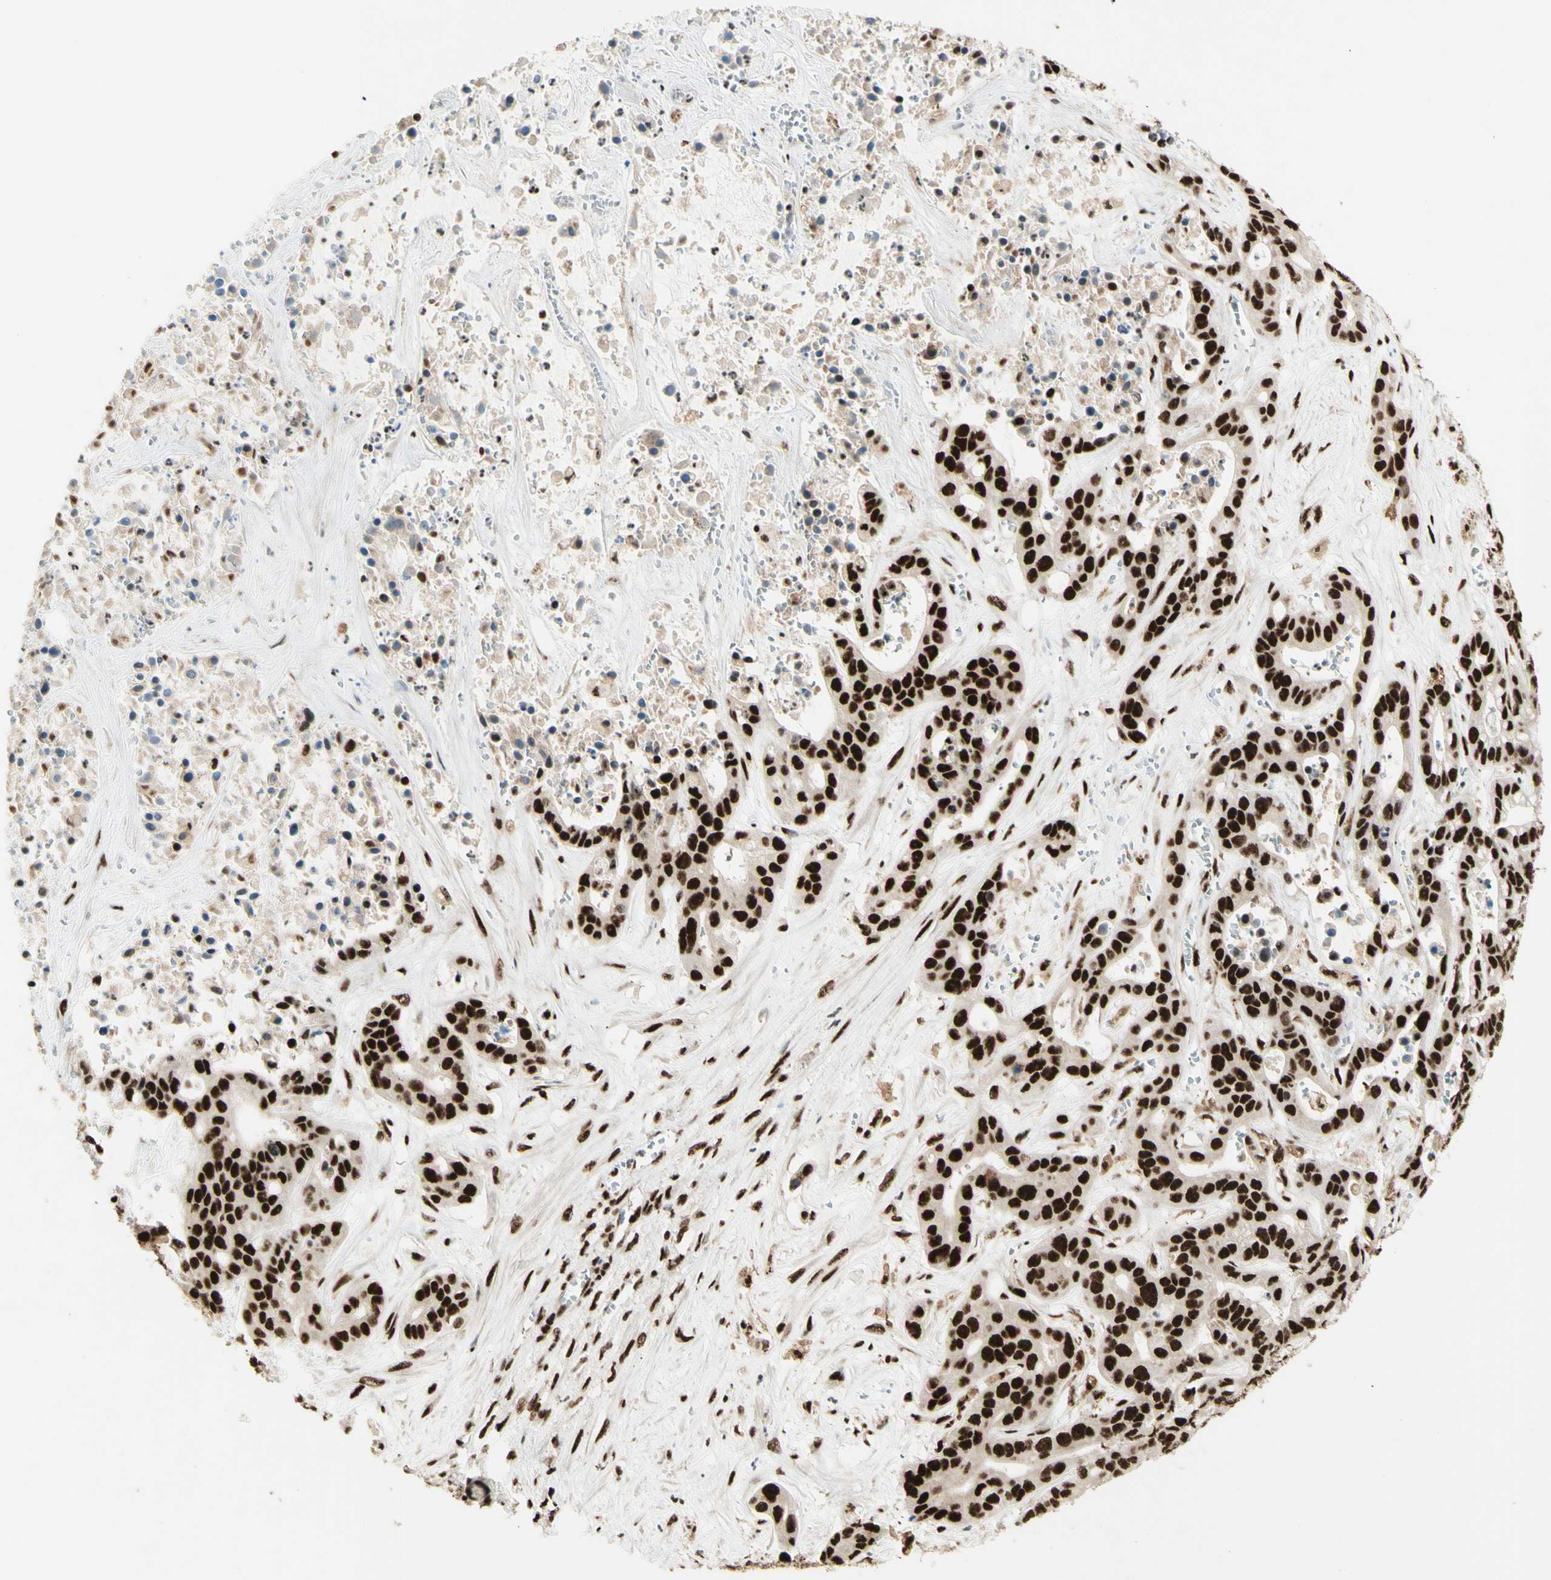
{"staining": {"intensity": "strong", "quantity": ">75%", "location": "nuclear"}, "tissue": "liver cancer", "cell_type": "Tumor cells", "image_type": "cancer", "snomed": [{"axis": "morphology", "description": "Cholangiocarcinoma"}, {"axis": "topography", "description": "Liver"}], "caption": "A brown stain shows strong nuclear positivity of a protein in human cholangiocarcinoma (liver) tumor cells.", "gene": "DHX9", "patient": {"sex": "female", "age": 65}}